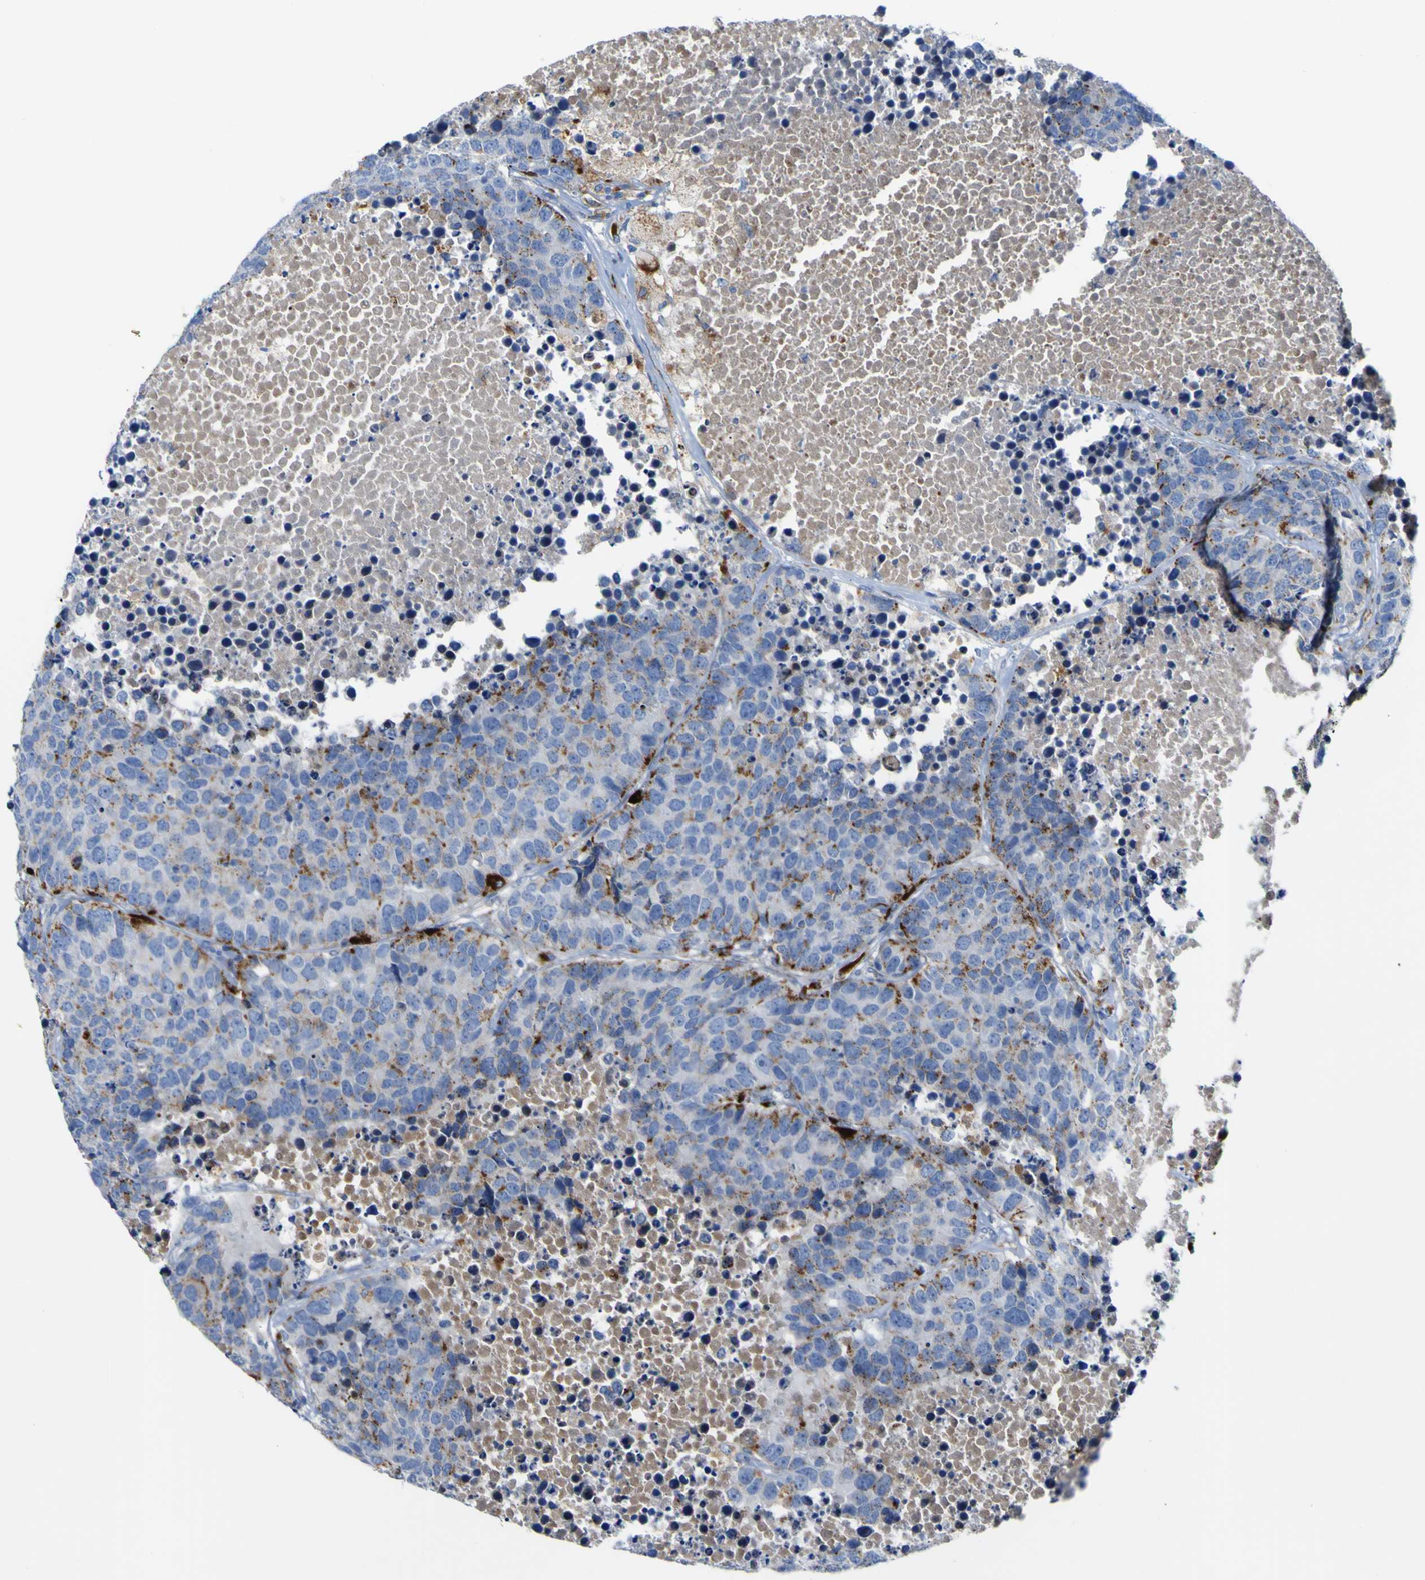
{"staining": {"intensity": "moderate", "quantity": "25%-75%", "location": "cytoplasmic/membranous"}, "tissue": "carcinoid", "cell_type": "Tumor cells", "image_type": "cancer", "snomed": [{"axis": "morphology", "description": "Carcinoid, malignant, NOS"}, {"axis": "topography", "description": "Lung"}], "caption": "Protein analysis of carcinoid tissue shows moderate cytoplasmic/membranous staining in about 25%-75% of tumor cells. The protein of interest is shown in brown color, while the nuclei are stained blue.", "gene": "PTPRF", "patient": {"sex": "male", "age": 60}}